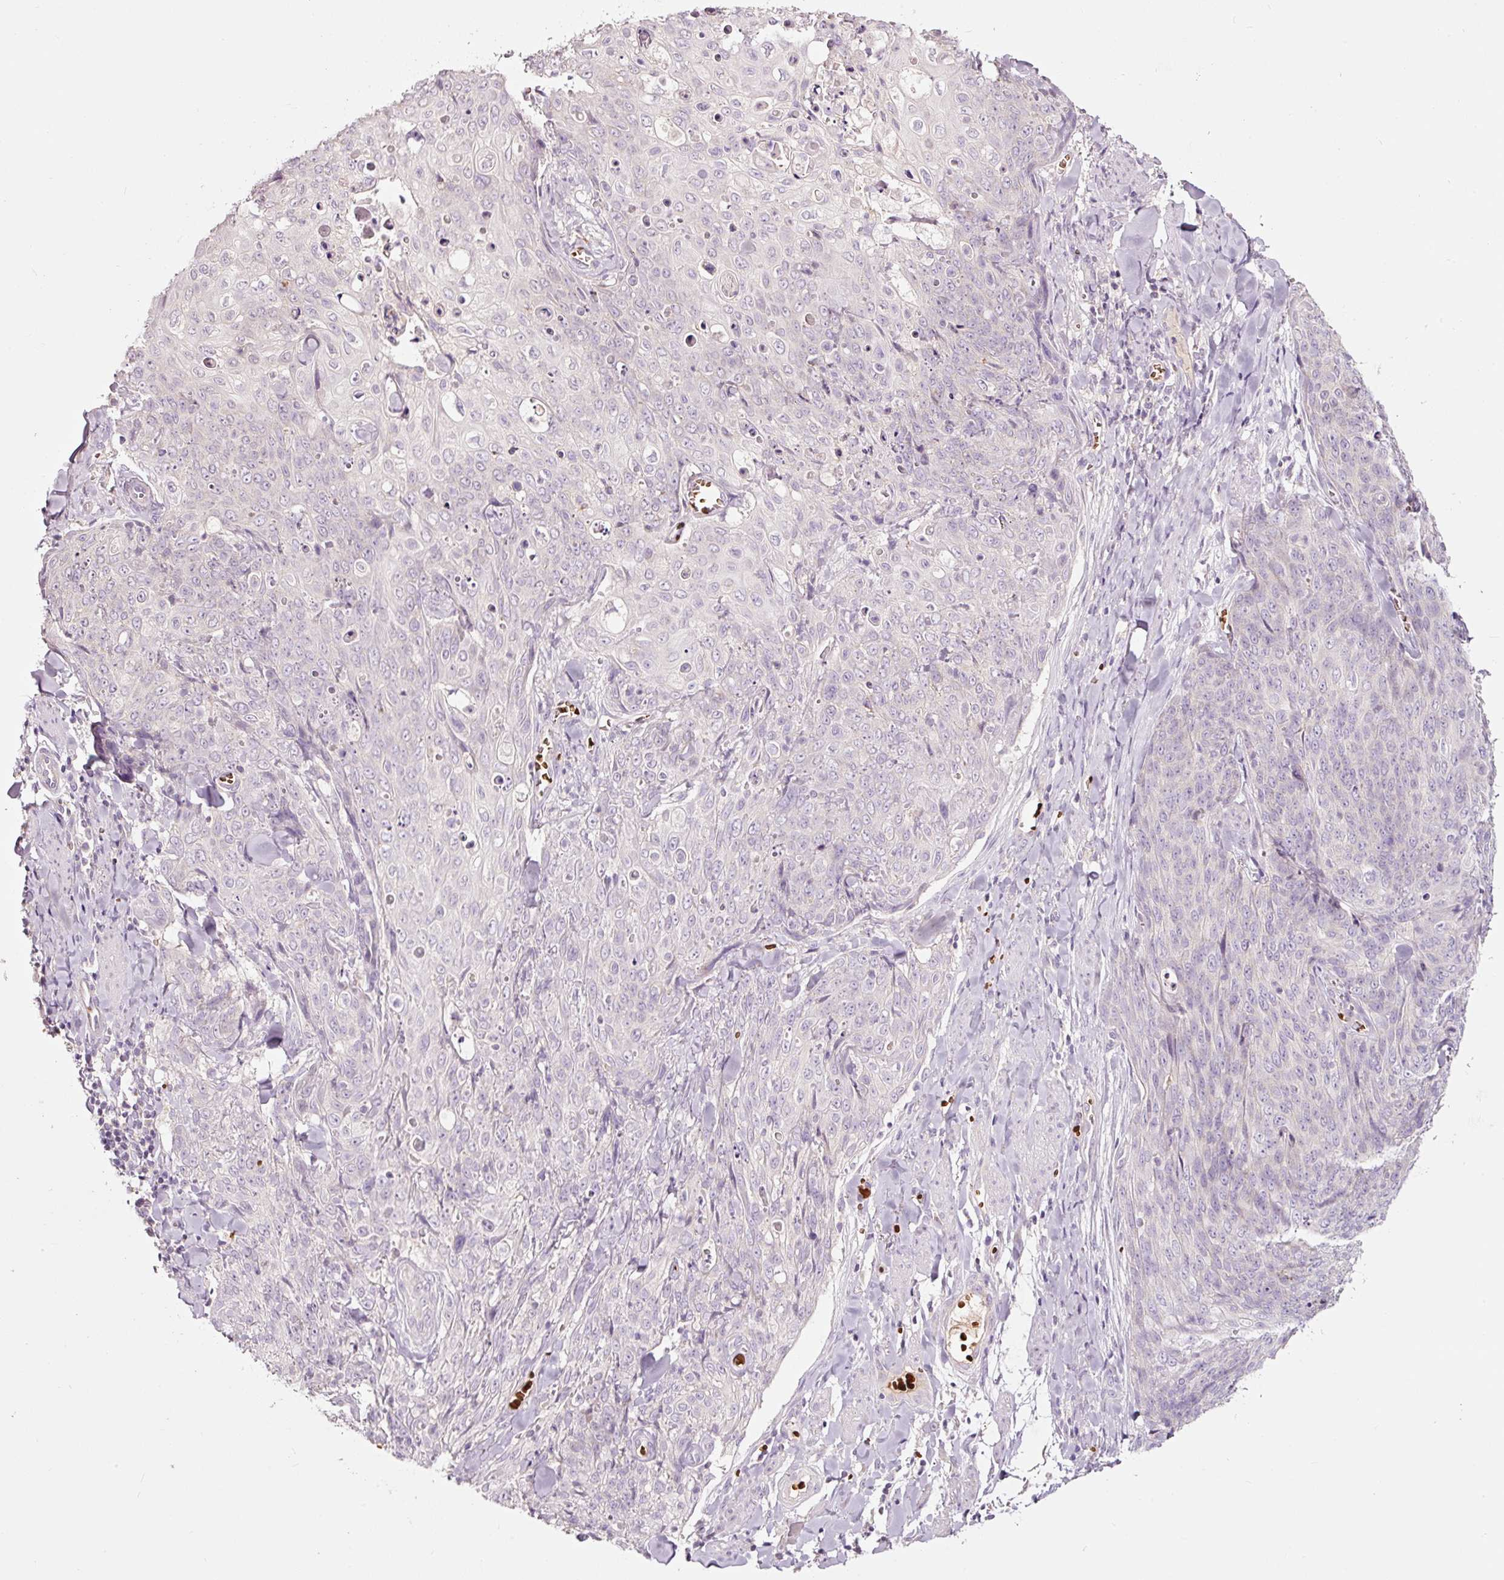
{"staining": {"intensity": "negative", "quantity": "none", "location": "none"}, "tissue": "skin cancer", "cell_type": "Tumor cells", "image_type": "cancer", "snomed": [{"axis": "morphology", "description": "Squamous cell carcinoma, NOS"}, {"axis": "topography", "description": "Skin"}, {"axis": "topography", "description": "Vulva"}], "caption": "DAB immunohistochemical staining of human squamous cell carcinoma (skin) exhibits no significant staining in tumor cells.", "gene": "LDHAL6B", "patient": {"sex": "female", "age": 85}}